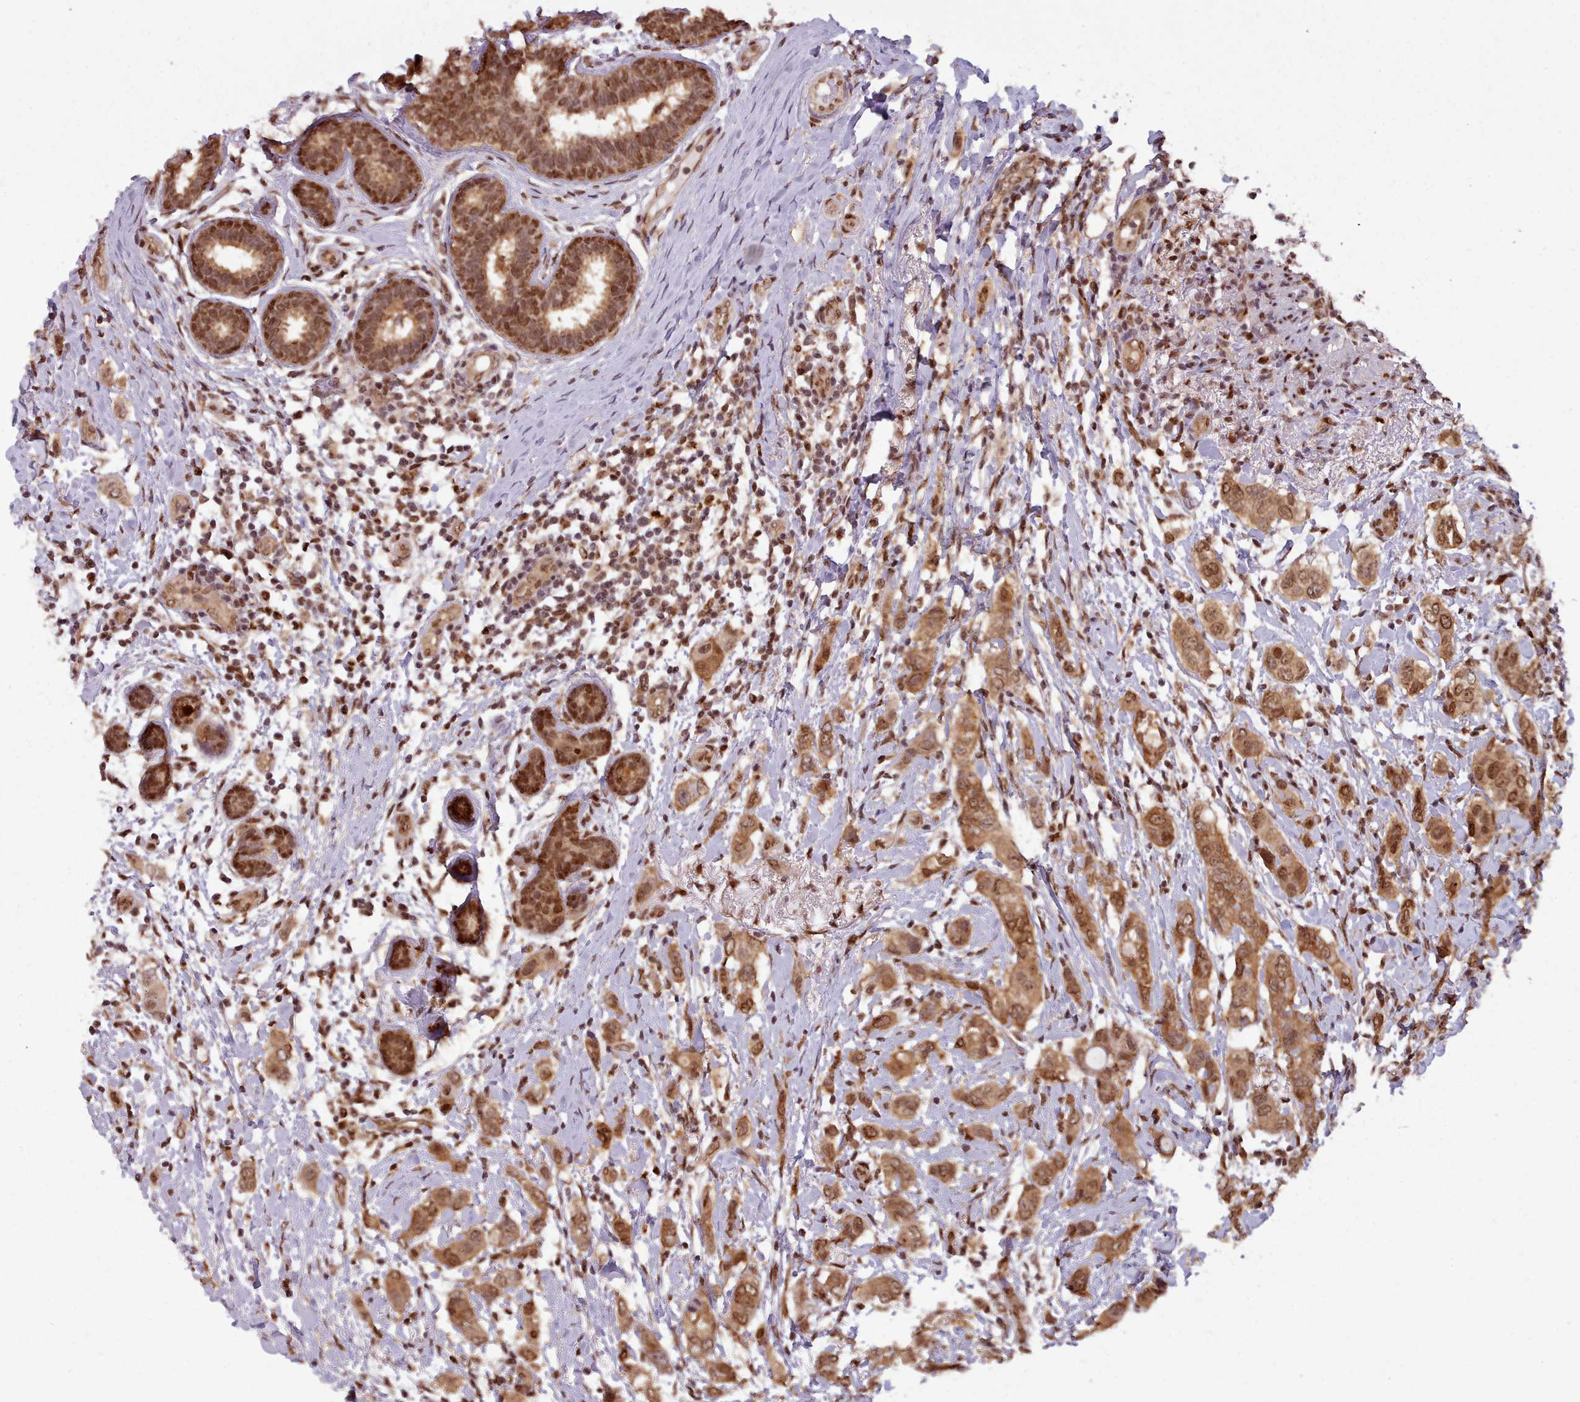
{"staining": {"intensity": "moderate", "quantity": ">75%", "location": "cytoplasmic/membranous,nuclear"}, "tissue": "breast cancer", "cell_type": "Tumor cells", "image_type": "cancer", "snomed": [{"axis": "morphology", "description": "Lobular carcinoma"}, {"axis": "topography", "description": "Breast"}], "caption": "Immunohistochemistry staining of breast cancer, which displays medium levels of moderate cytoplasmic/membranous and nuclear positivity in about >75% of tumor cells indicating moderate cytoplasmic/membranous and nuclear protein staining. The staining was performed using DAB (brown) for protein detection and nuclei were counterstained in hematoxylin (blue).", "gene": "RPS27A", "patient": {"sex": "female", "age": 51}}